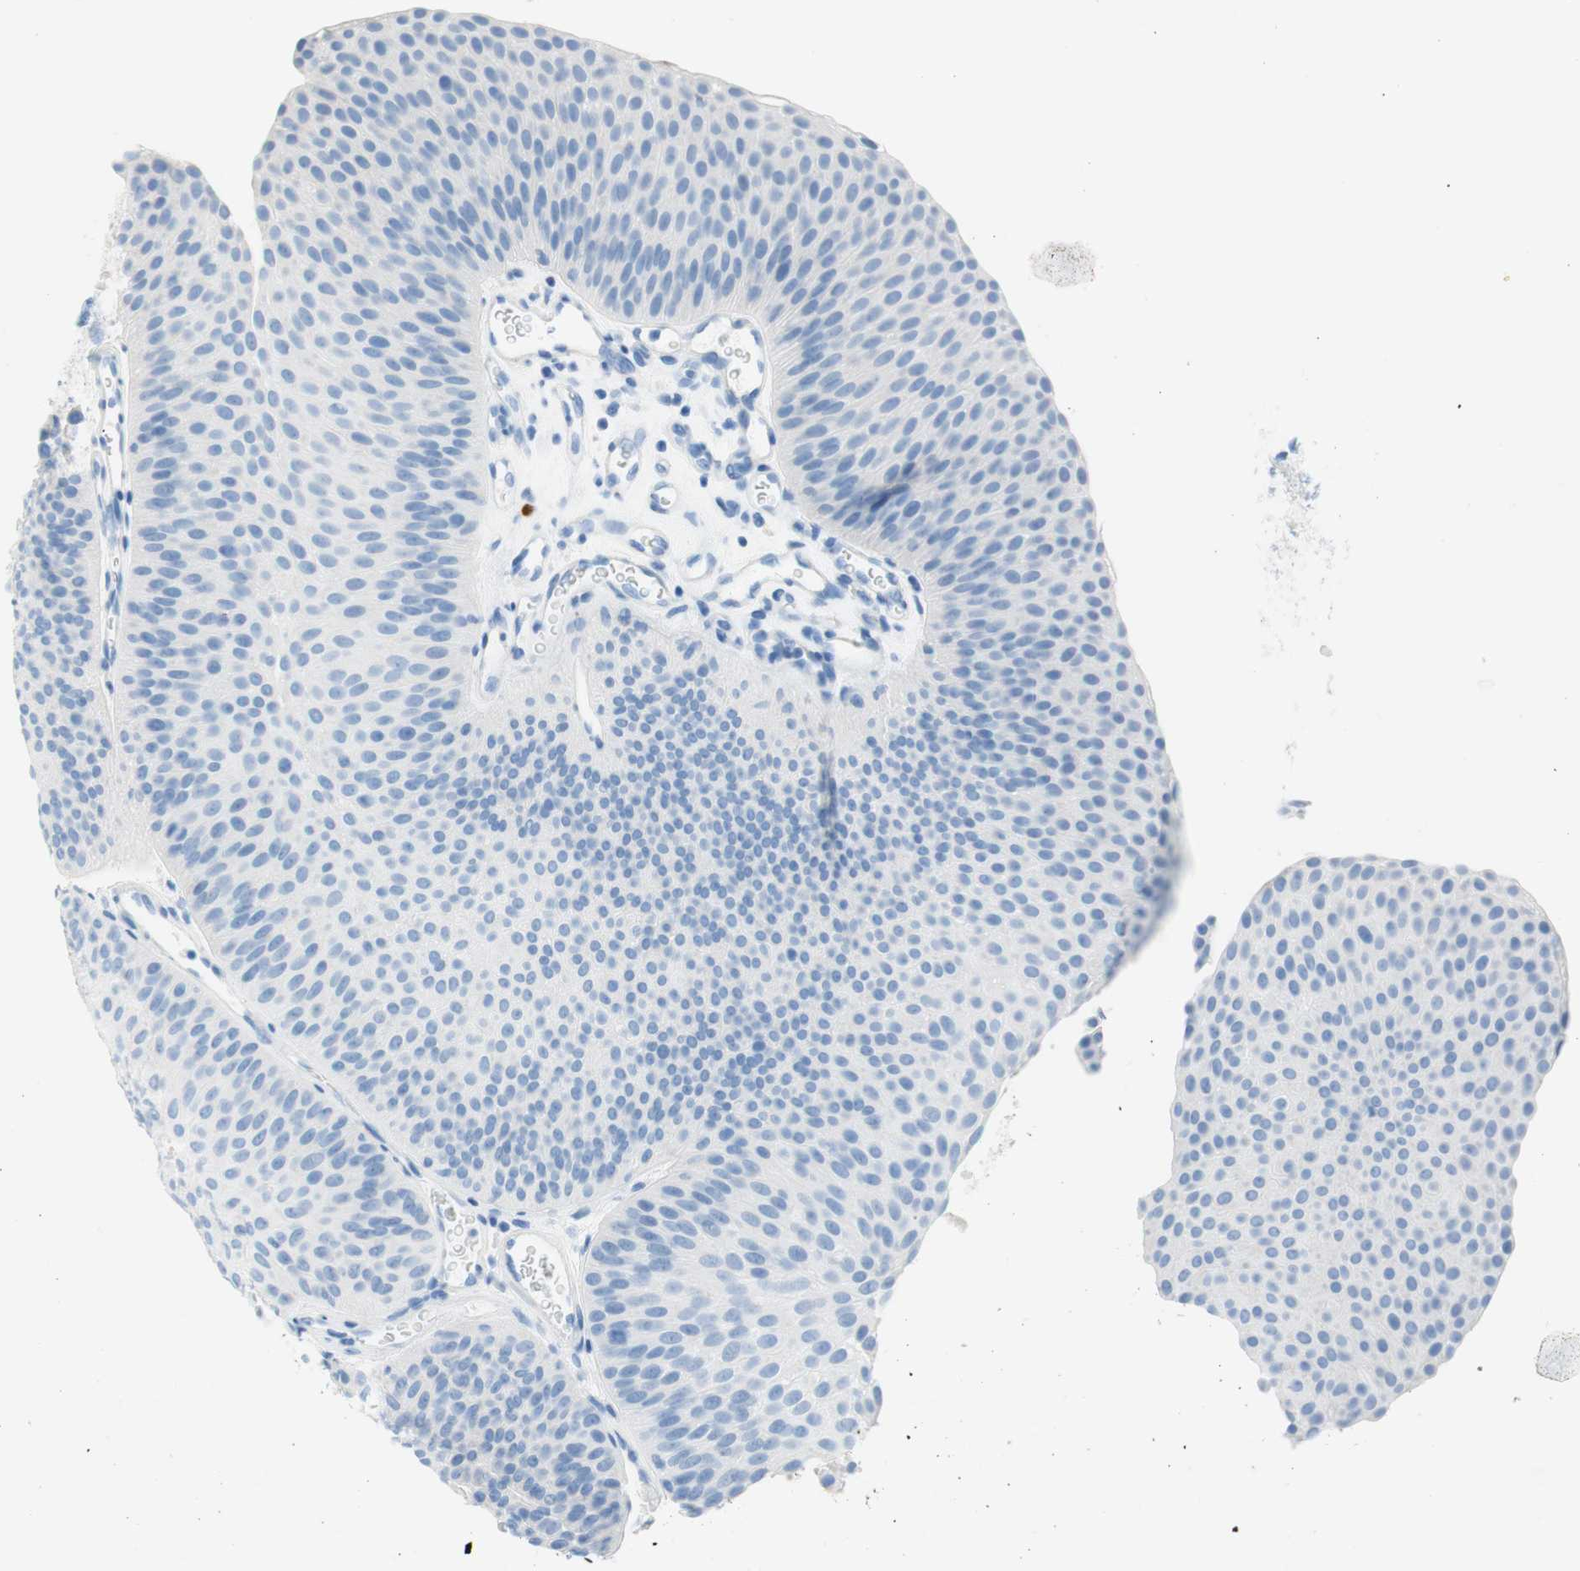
{"staining": {"intensity": "negative", "quantity": "none", "location": "none"}, "tissue": "urothelial cancer", "cell_type": "Tumor cells", "image_type": "cancer", "snomed": [{"axis": "morphology", "description": "Urothelial carcinoma, Low grade"}, {"axis": "topography", "description": "Urinary bladder"}], "caption": "Tumor cells show no significant positivity in urothelial carcinoma (low-grade).", "gene": "CEACAM1", "patient": {"sex": "female", "age": 60}}